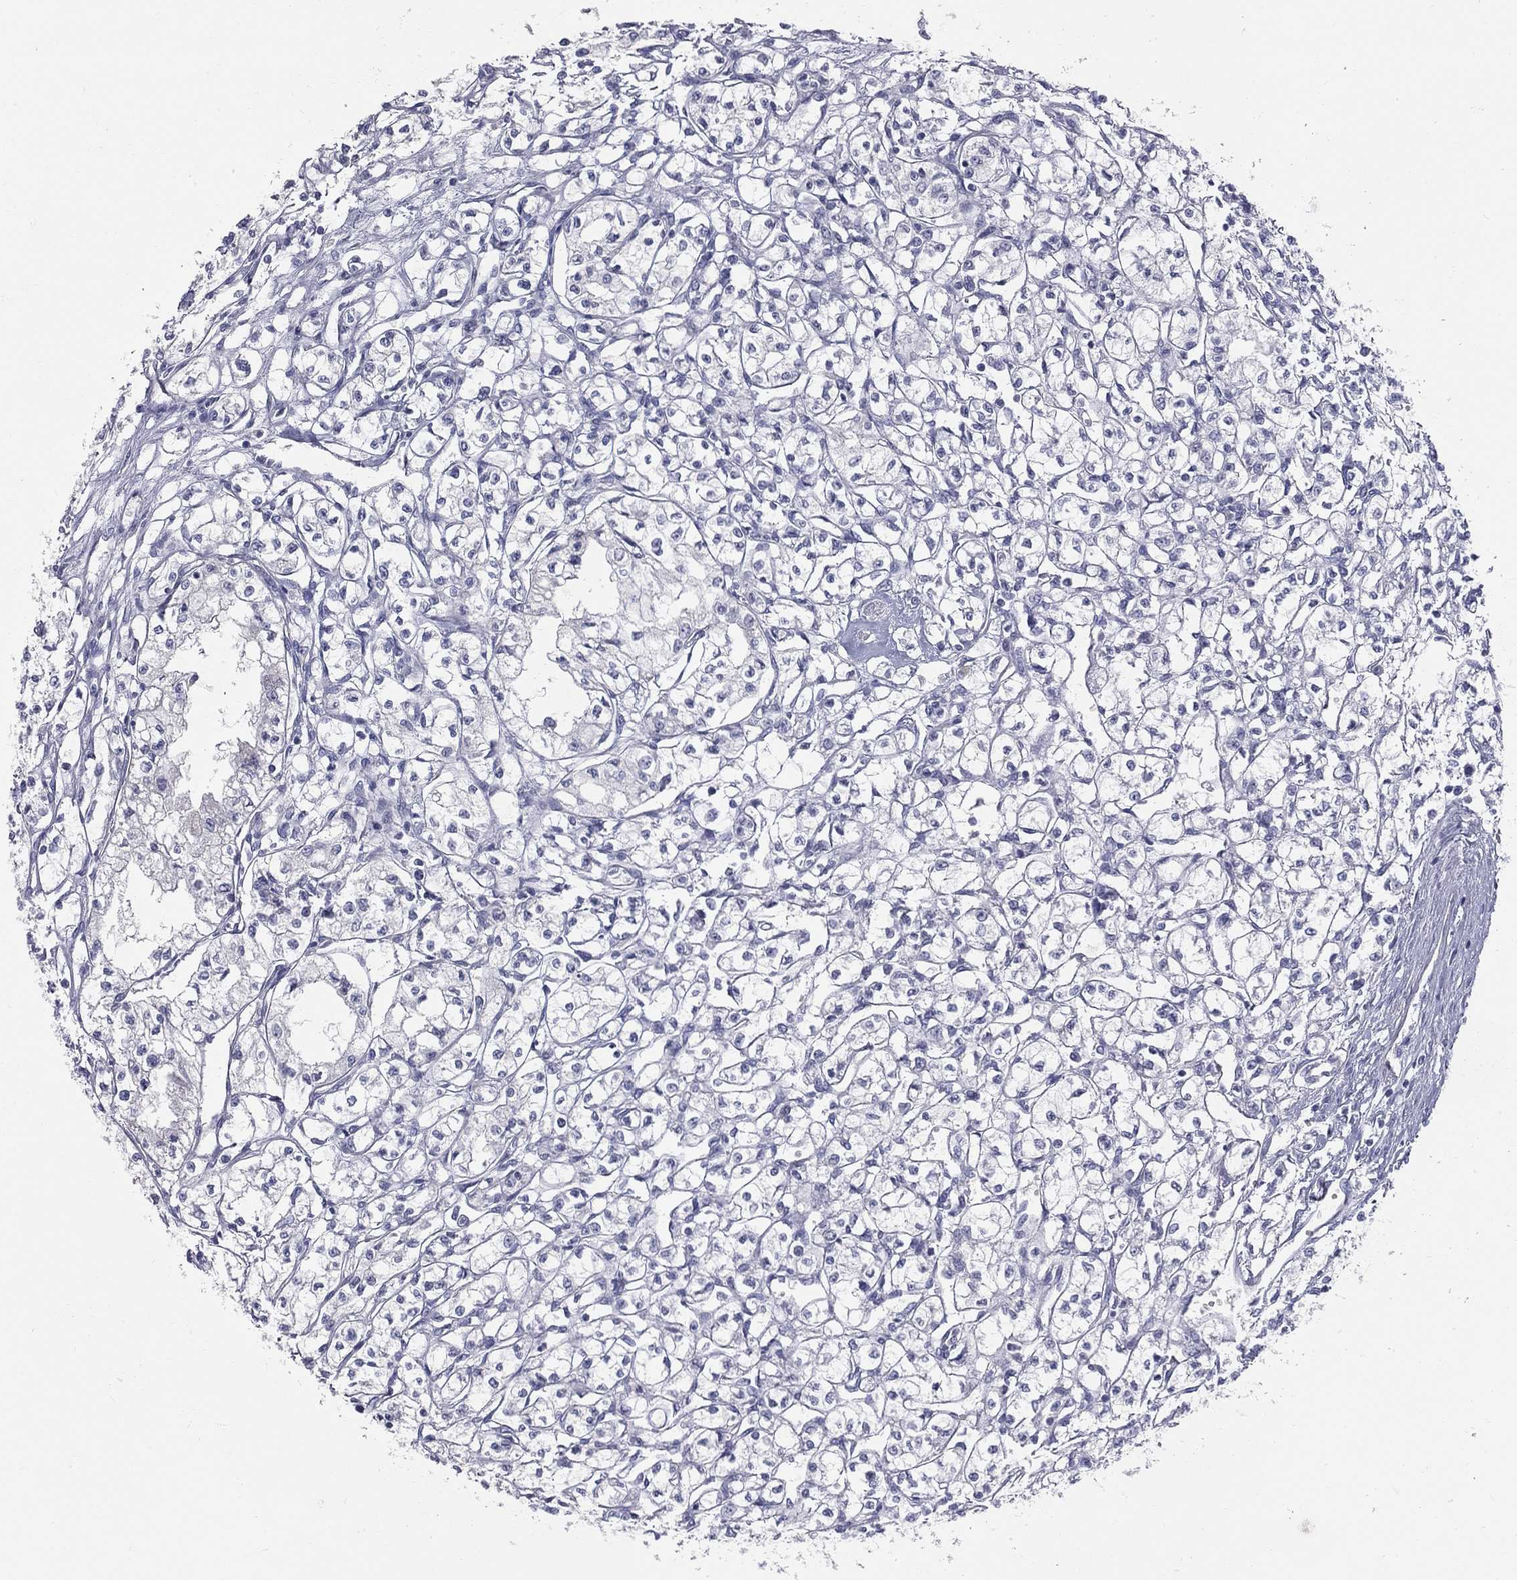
{"staining": {"intensity": "negative", "quantity": "none", "location": "none"}, "tissue": "renal cancer", "cell_type": "Tumor cells", "image_type": "cancer", "snomed": [{"axis": "morphology", "description": "Adenocarcinoma, NOS"}, {"axis": "topography", "description": "Kidney"}], "caption": "There is no significant staining in tumor cells of renal adenocarcinoma.", "gene": "STK31", "patient": {"sex": "male", "age": 56}}